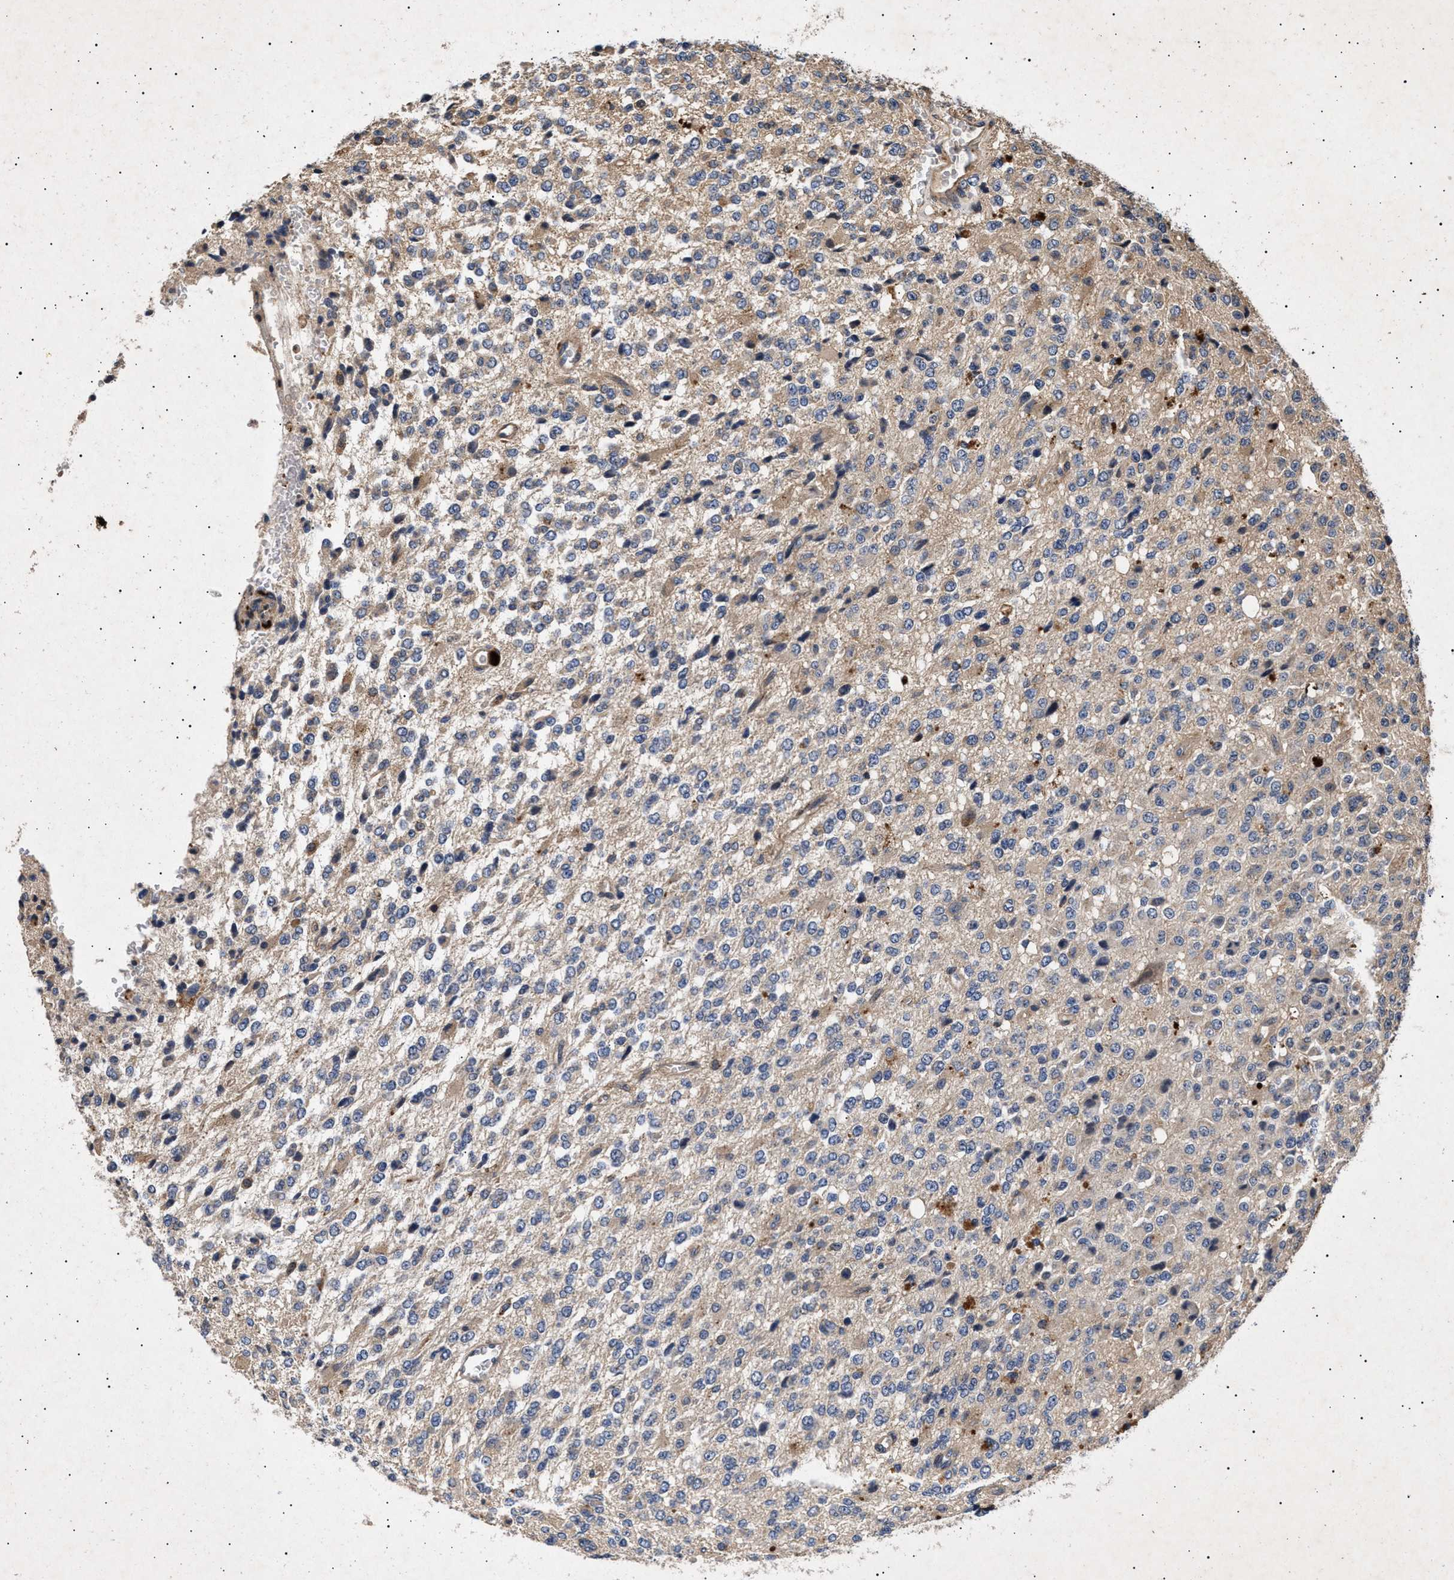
{"staining": {"intensity": "weak", "quantity": "<25%", "location": "cytoplasmic/membranous"}, "tissue": "glioma", "cell_type": "Tumor cells", "image_type": "cancer", "snomed": [{"axis": "morphology", "description": "Glioma, malignant, High grade"}, {"axis": "topography", "description": "pancreas cauda"}], "caption": "DAB immunohistochemical staining of glioma reveals no significant staining in tumor cells. (Immunohistochemistry (ihc), brightfield microscopy, high magnification).", "gene": "ITGB5", "patient": {"sex": "male", "age": 60}}